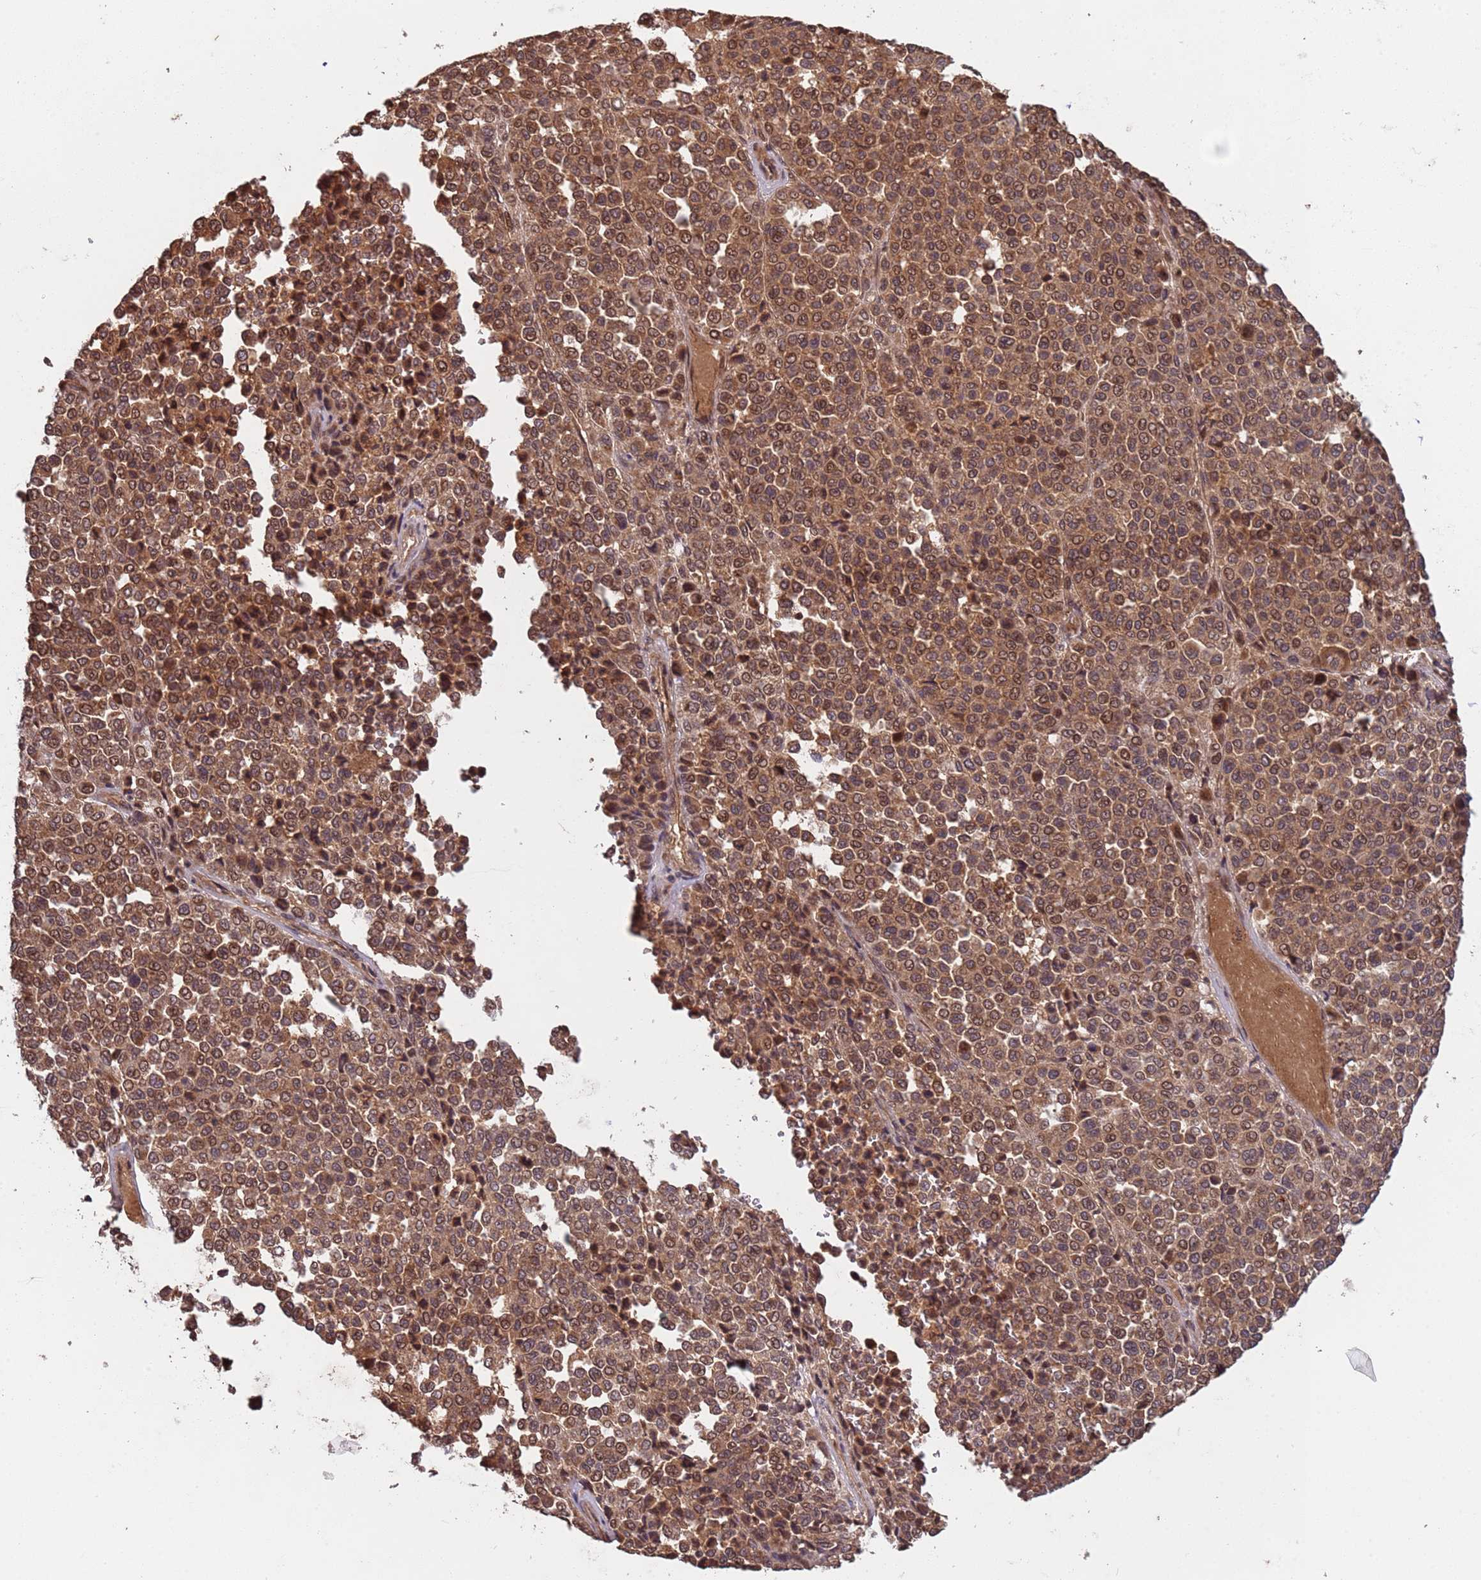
{"staining": {"intensity": "moderate", "quantity": ">75%", "location": "cytoplasmic/membranous,nuclear"}, "tissue": "melanoma", "cell_type": "Tumor cells", "image_type": "cancer", "snomed": [{"axis": "morphology", "description": "Malignant melanoma, Metastatic site"}, {"axis": "topography", "description": "Pancreas"}], "caption": "IHC histopathology image of neoplastic tissue: human malignant melanoma (metastatic site) stained using IHC demonstrates medium levels of moderate protein expression localized specifically in the cytoplasmic/membranous and nuclear of tumor cells, appearing as a cytoplasmic/membranous and nuclear brown color.", "gene": "ERI1", "patient": {"sex": "female", "age": 30}}